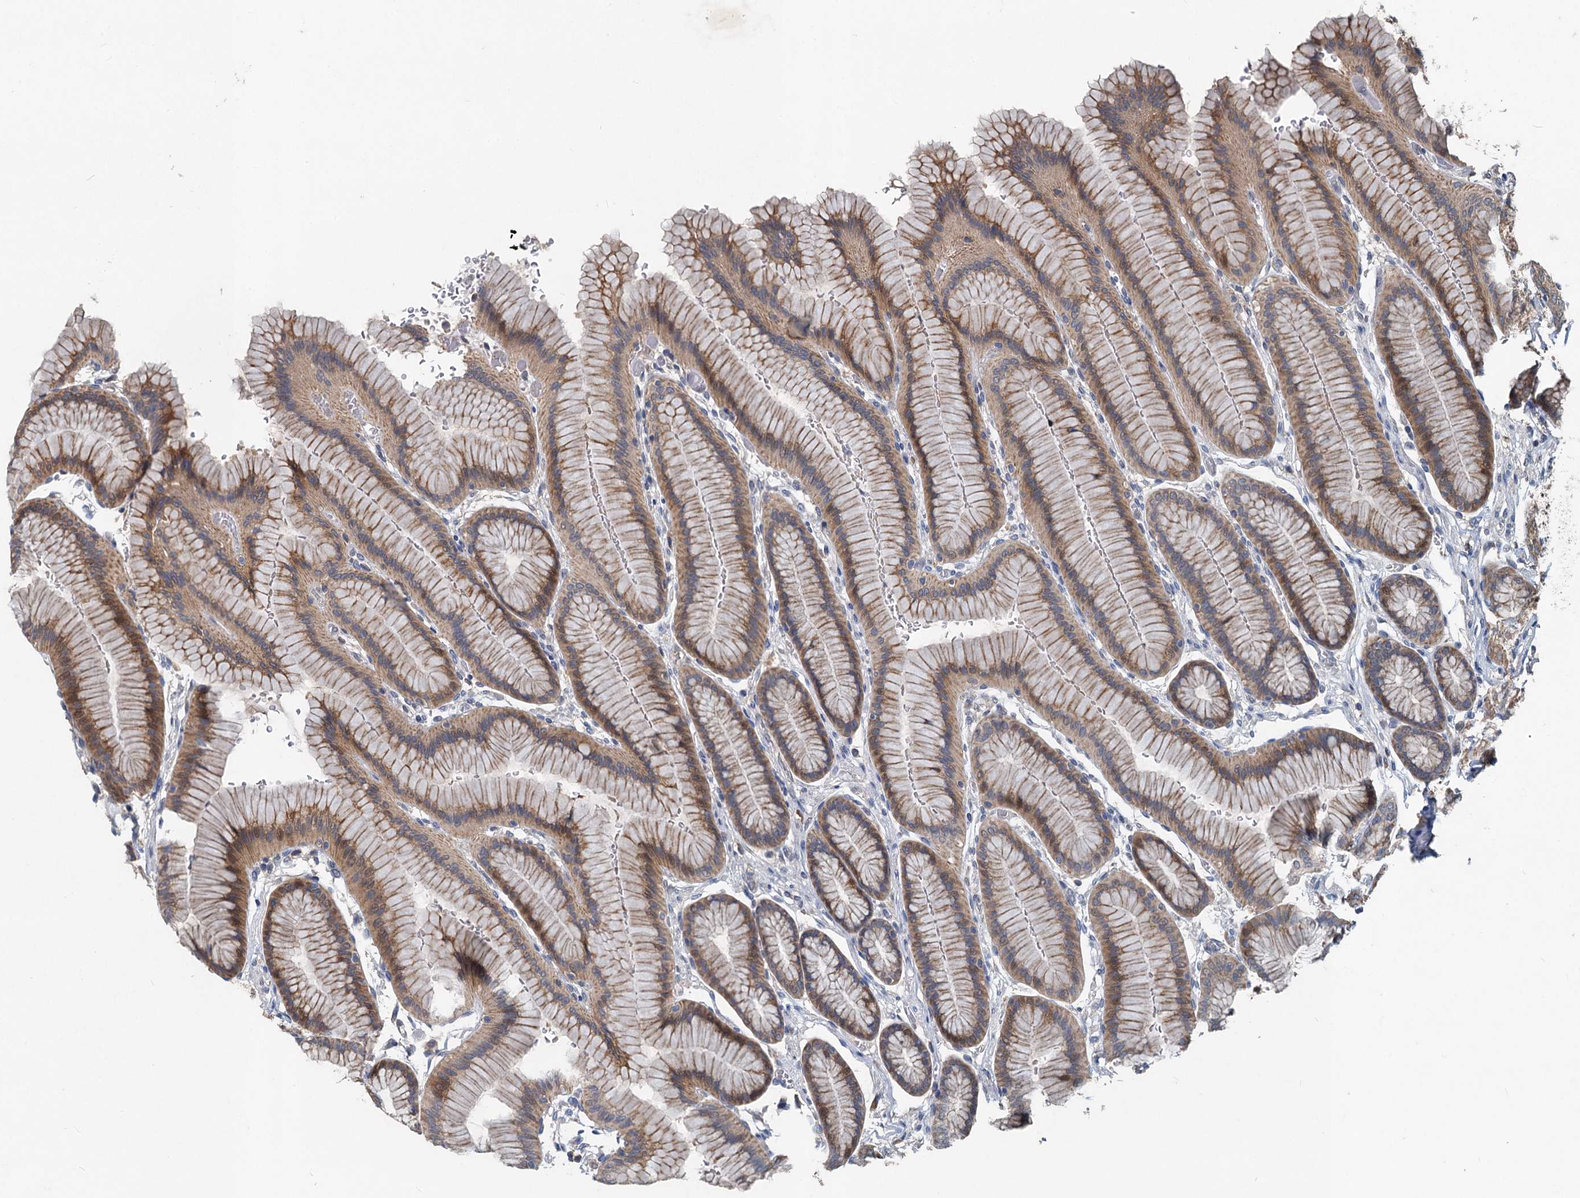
{"staining": {"intensity": "moderate", "quantity": "25%-75%", "location": "cytoplasmic/membranous"}, "tissue": "stomach", "cell_type": "Glandular cells", "image_type": "normal", "snomed": [{"axis": "morphology", "description": "Normal tissue, NOS"}, {"axis": "morphology", "description": "Adenocarcinoma, NOS"}, {"axis": "morphology", "description": "Adenocarcinoma, High grade"}, {"axis": "topography", "description": "Stomach, upper"}, {"axis": "topography", "description": "Stomach"}], "caption": "This is a histology image of immunohistochemistry staining of unremarkable stomach, which shows moderate expression in the cytoplasmic/membranous of glandular cells.", "gene": "OTUB1", "patient": {"sex": "female", "age": 65}}